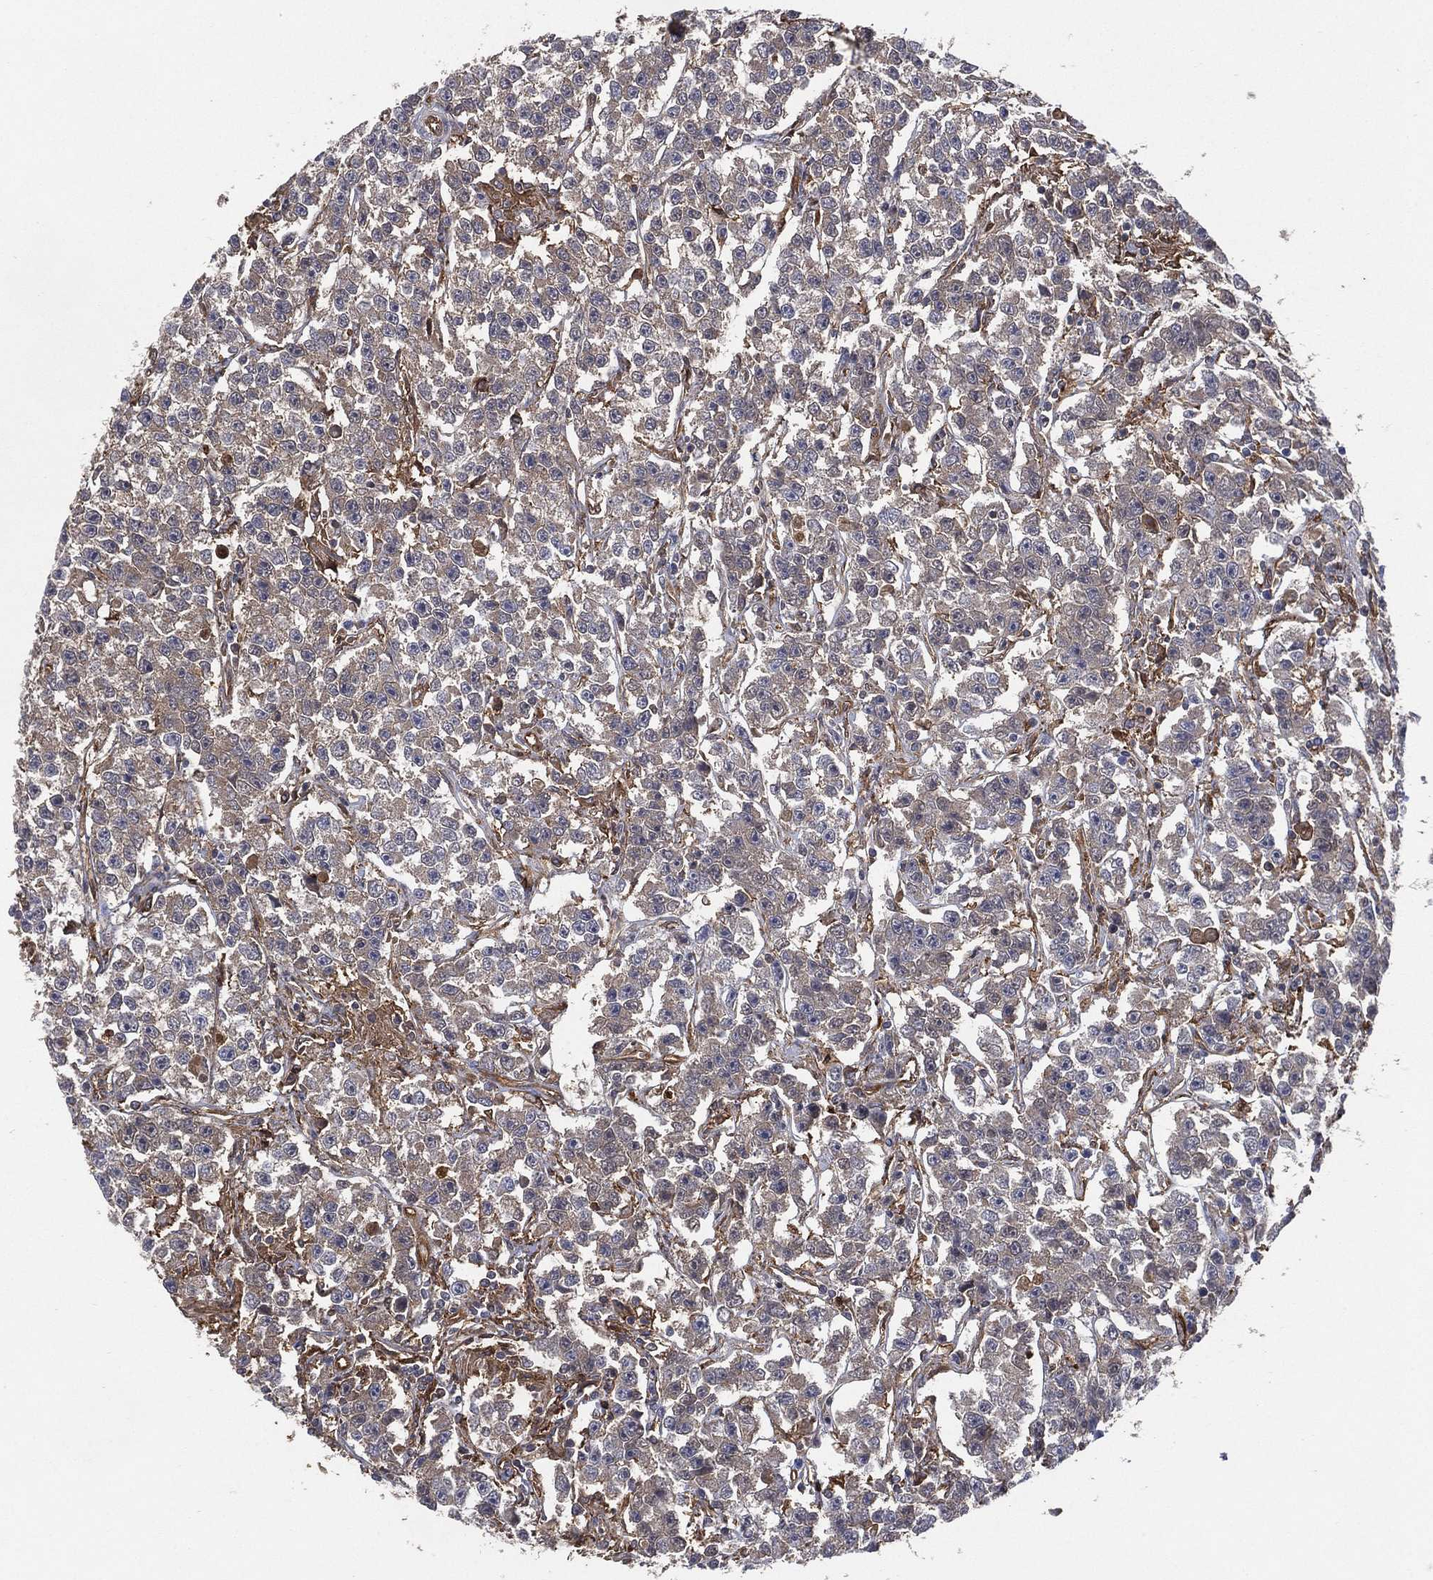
{"staining": {"intensity": "weak", "quantity": "25%-75%", "location": "cytoplasmic/membranous"}, "tissue": "testis cancer", "cell_type": "Tumor cells", "image_type": "cancer", "snomed": [{"axis": "morphology", "description": "Seminoma, NOS"}, {"axis": "topography", "description": "Testis"}], "caption": "High-power microscopy captured an IHC image of testis seminoma, revealing weak cytoplasmic/membranous expression in about 25%-75% of tumor cells.", "gene": "PSMG4", "patient": {"sex": "male", "age": 59}}